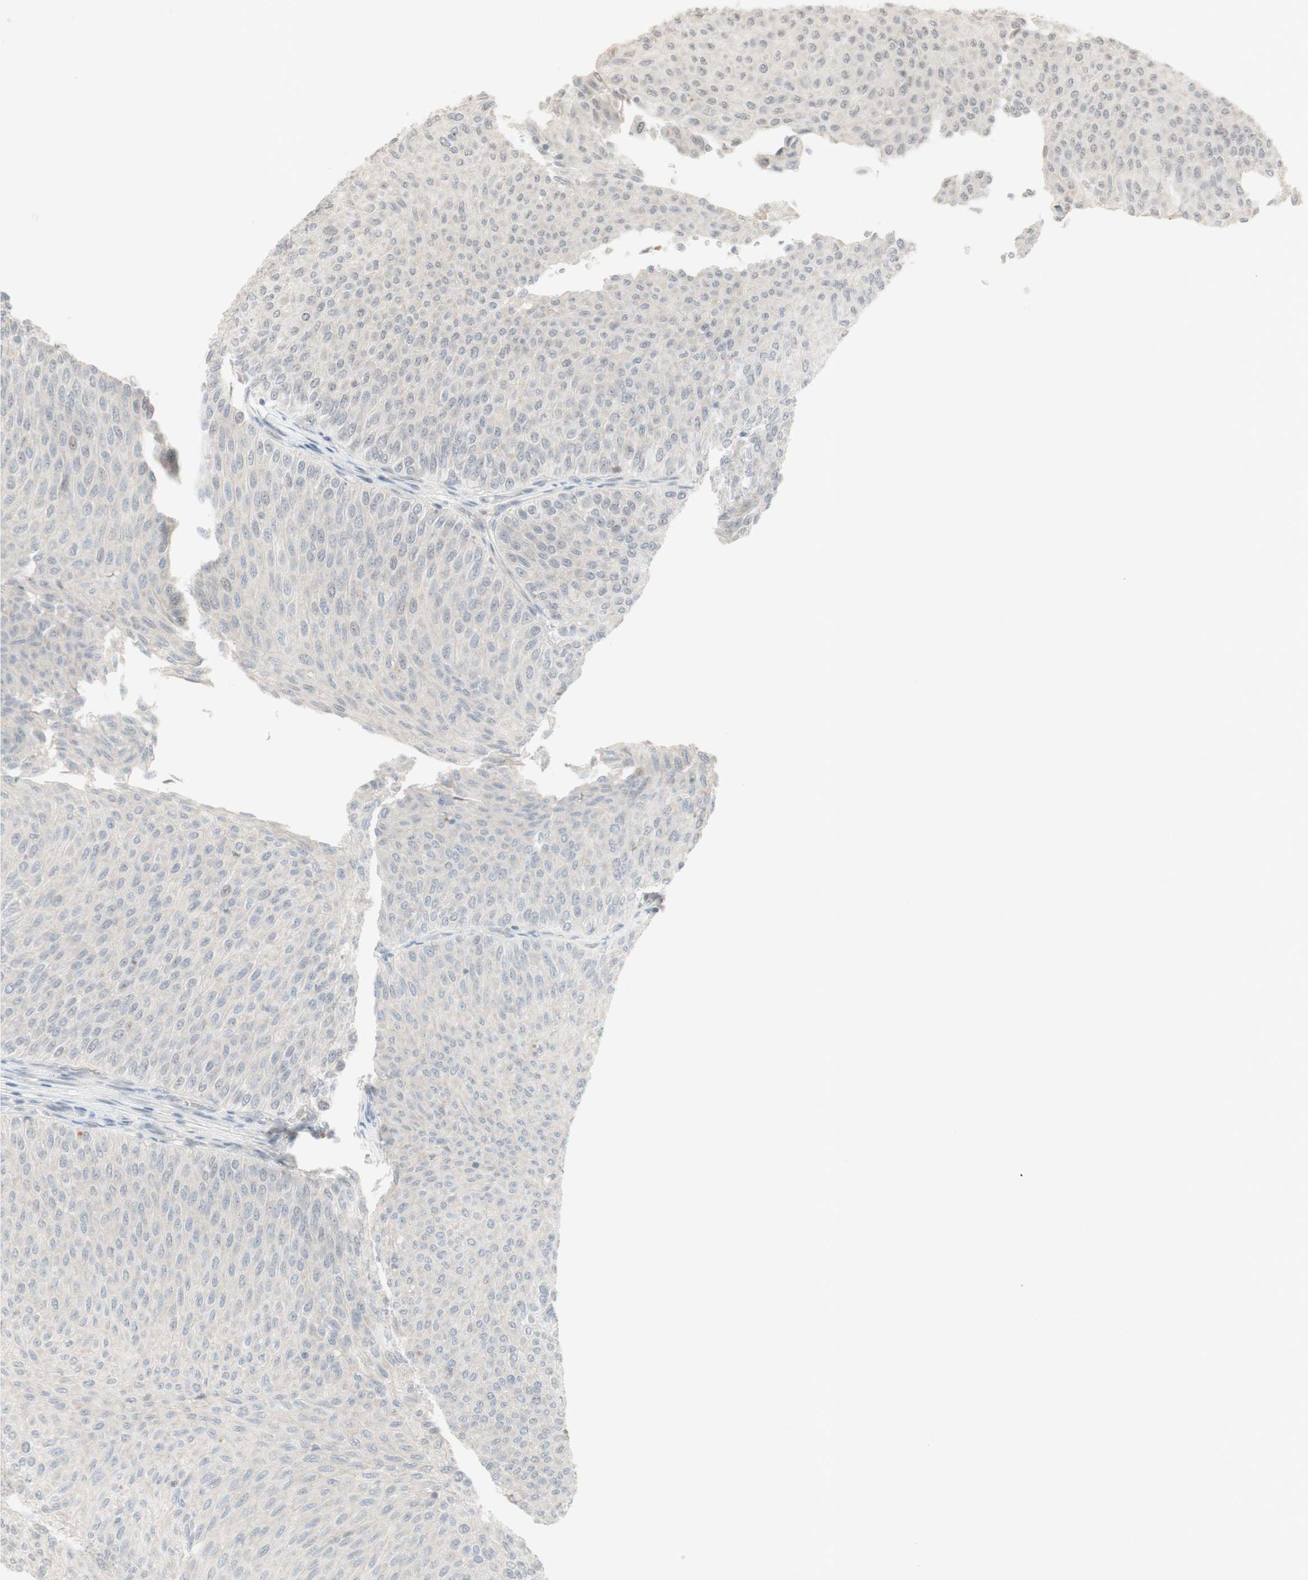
{"staining": {"intensity": "negative", "quantity": "none", "location": "none"}, "tissue": "urothelial cancer", "cell_type": "Tumor cells", "image_type": "cancer", "snomed": [{"axis": "morphology", "description": "Urothelial carcinoma, Low grade"}, {"axis": "topography", "description": "Urinary bladder"}], "caption": "The immunohistochemistry image has no significant positivity in tumor cells of urothelial cancer tissue. (IHC, brightfield microscopy, high magnification).", "gene": "PLCD4", "patient": {"sex": "male", "age": 78}}